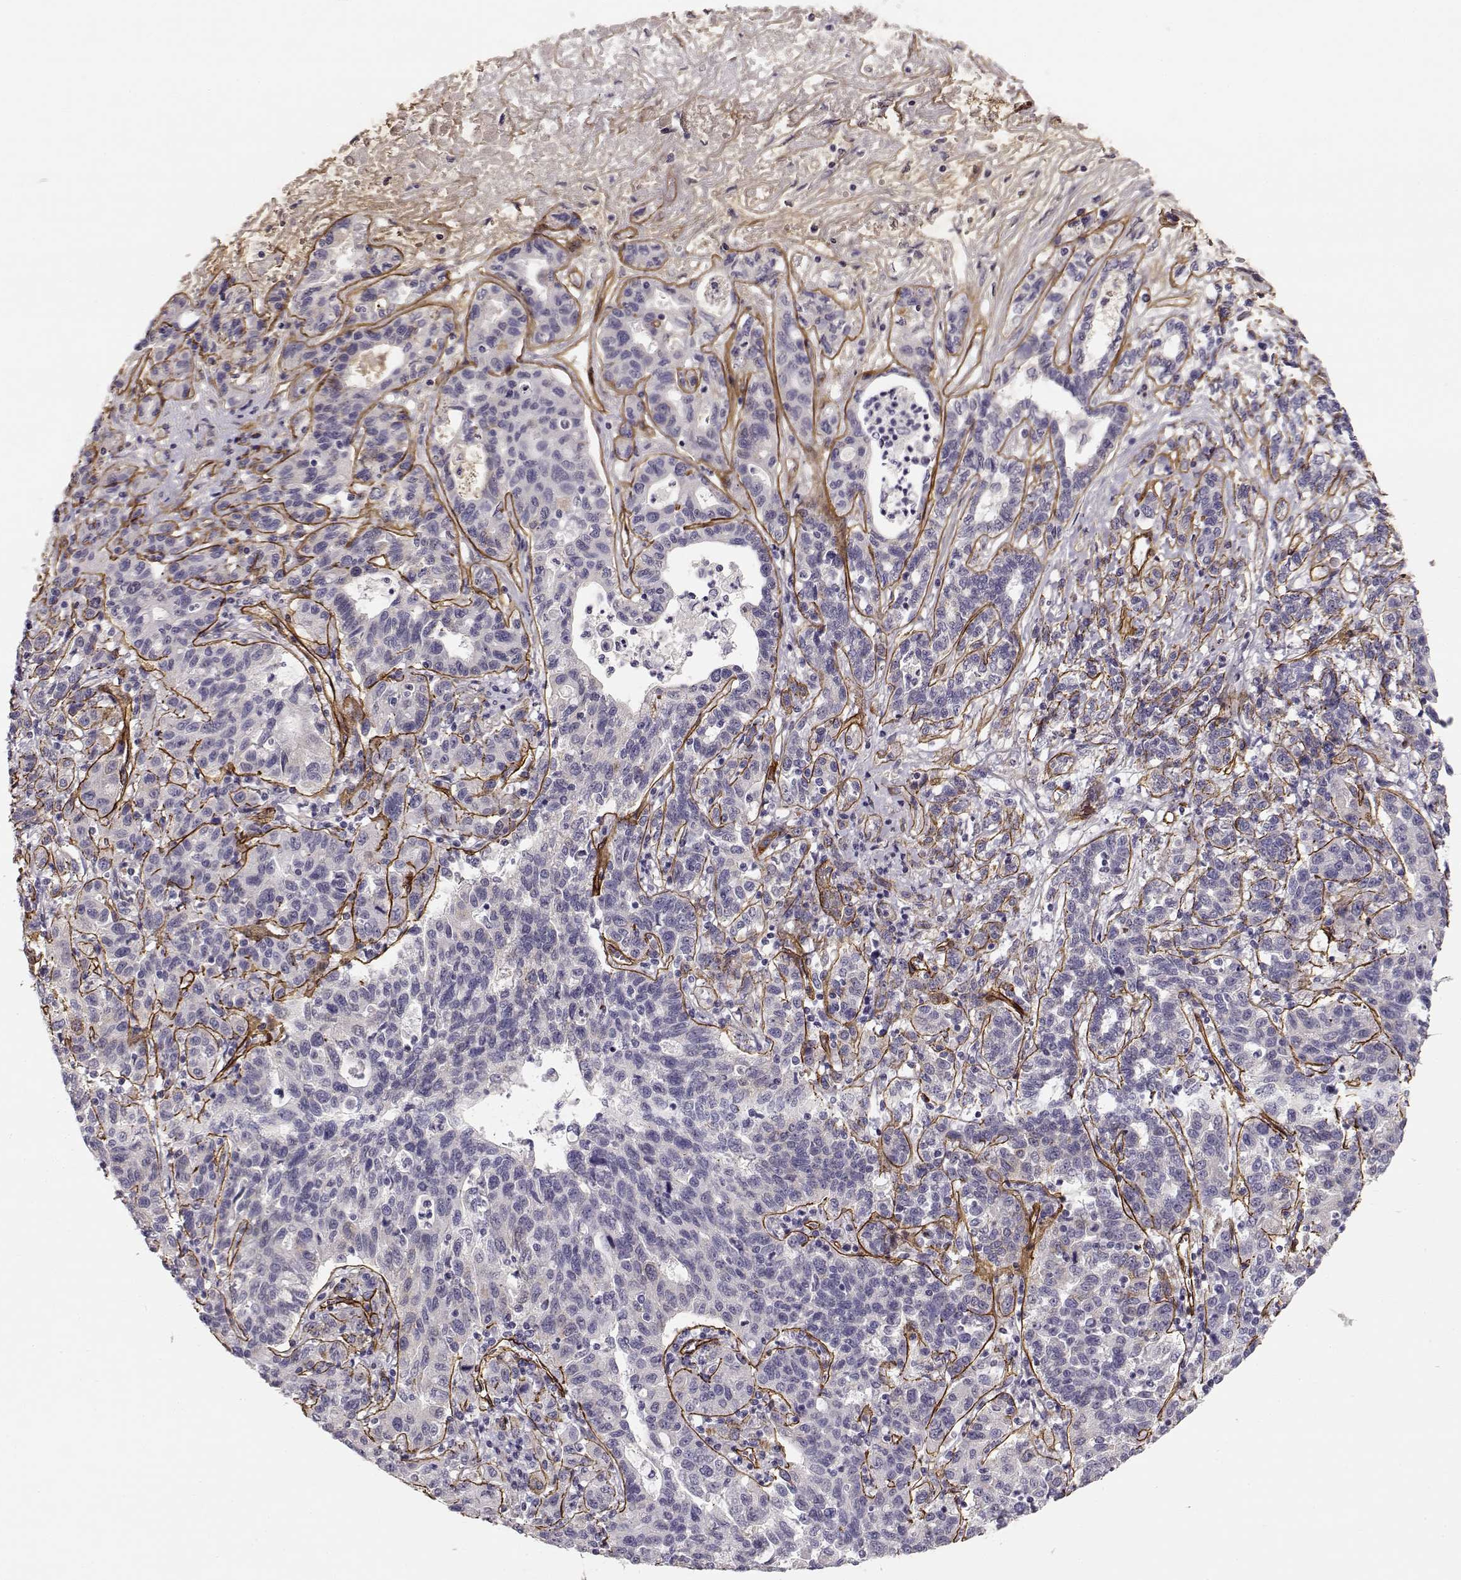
{"staining": {"intensity": "negative", "quantity": "none", "location": "none"}, "tissue": "liver cancer", "cell_type": "Tumor cells", "image_type": "cancer", "snomed": [{"axis": "morphology", "description": "Adenocarcinoma, NOS"}, {"axis": "morphology", "description": "Cholangiocarcinoma"}, {"axis": "topography", "description": "Liver"}], "caption": "This is a micrograph of immunohistochemistry staining of liver cancer (cholangiocarcinoma), which shows no positivity in tumor cells.", "gene": "LAMC1", "patient": {"sex": "male", "age": 64}}